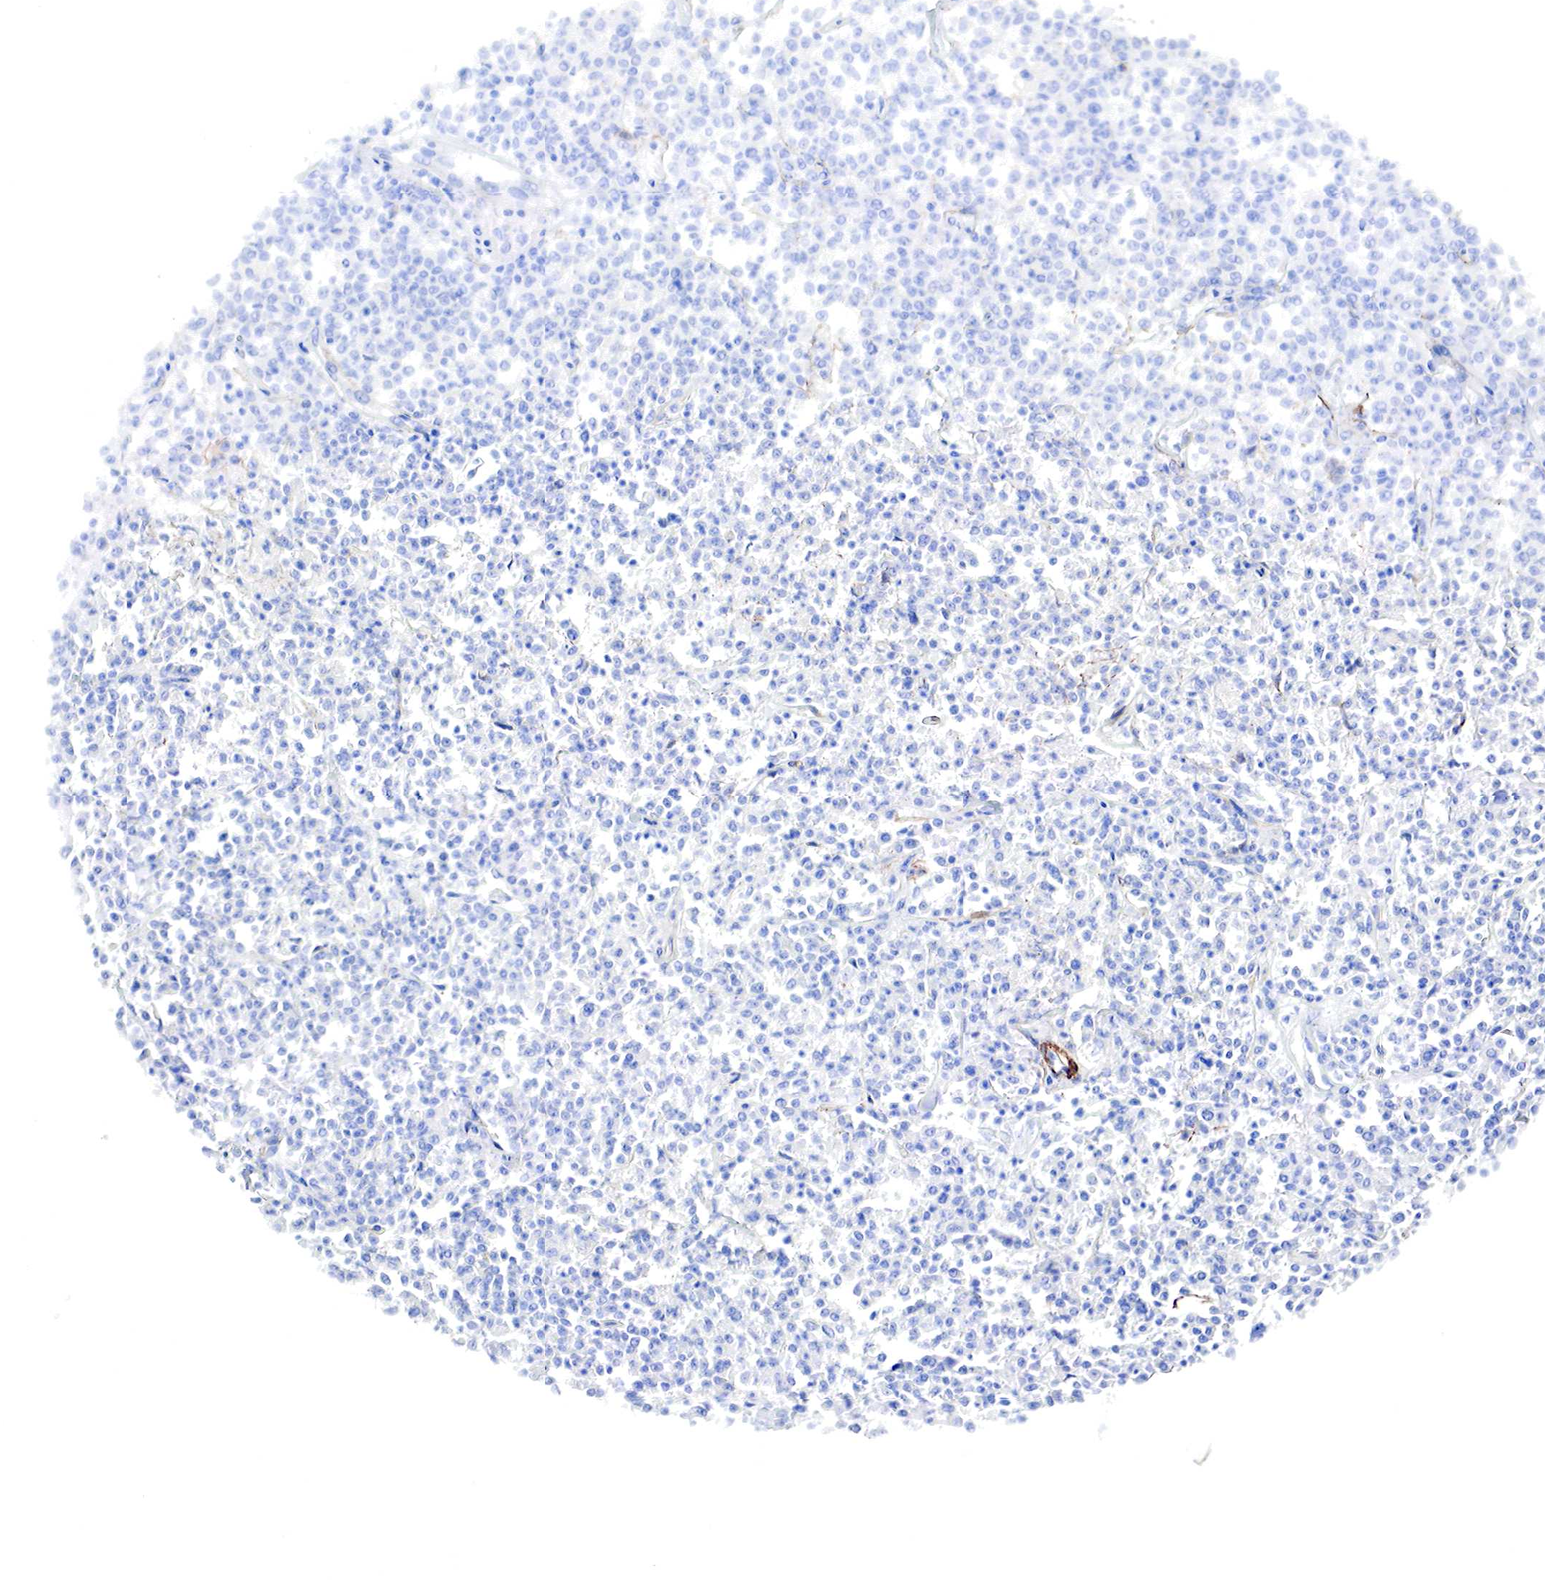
{"staining": {"intensity": "negative", "quantity": "none", "location": "none"}, "tissue": "lymphoma", "cell_type": "Tumor cells", "image_type": "cancer", "snomed": [{"axis": "morphology", "description": "Malignant lymphoma, non-Hodgkin's type, Low grade"}, {"axis": "topography", "description": "Small intestine"}], "caption": "Tumor cells show no significant protein positivity in lymphoma.", "gene": "TPM1", "patient": {"sex": "female", "age": 59}}